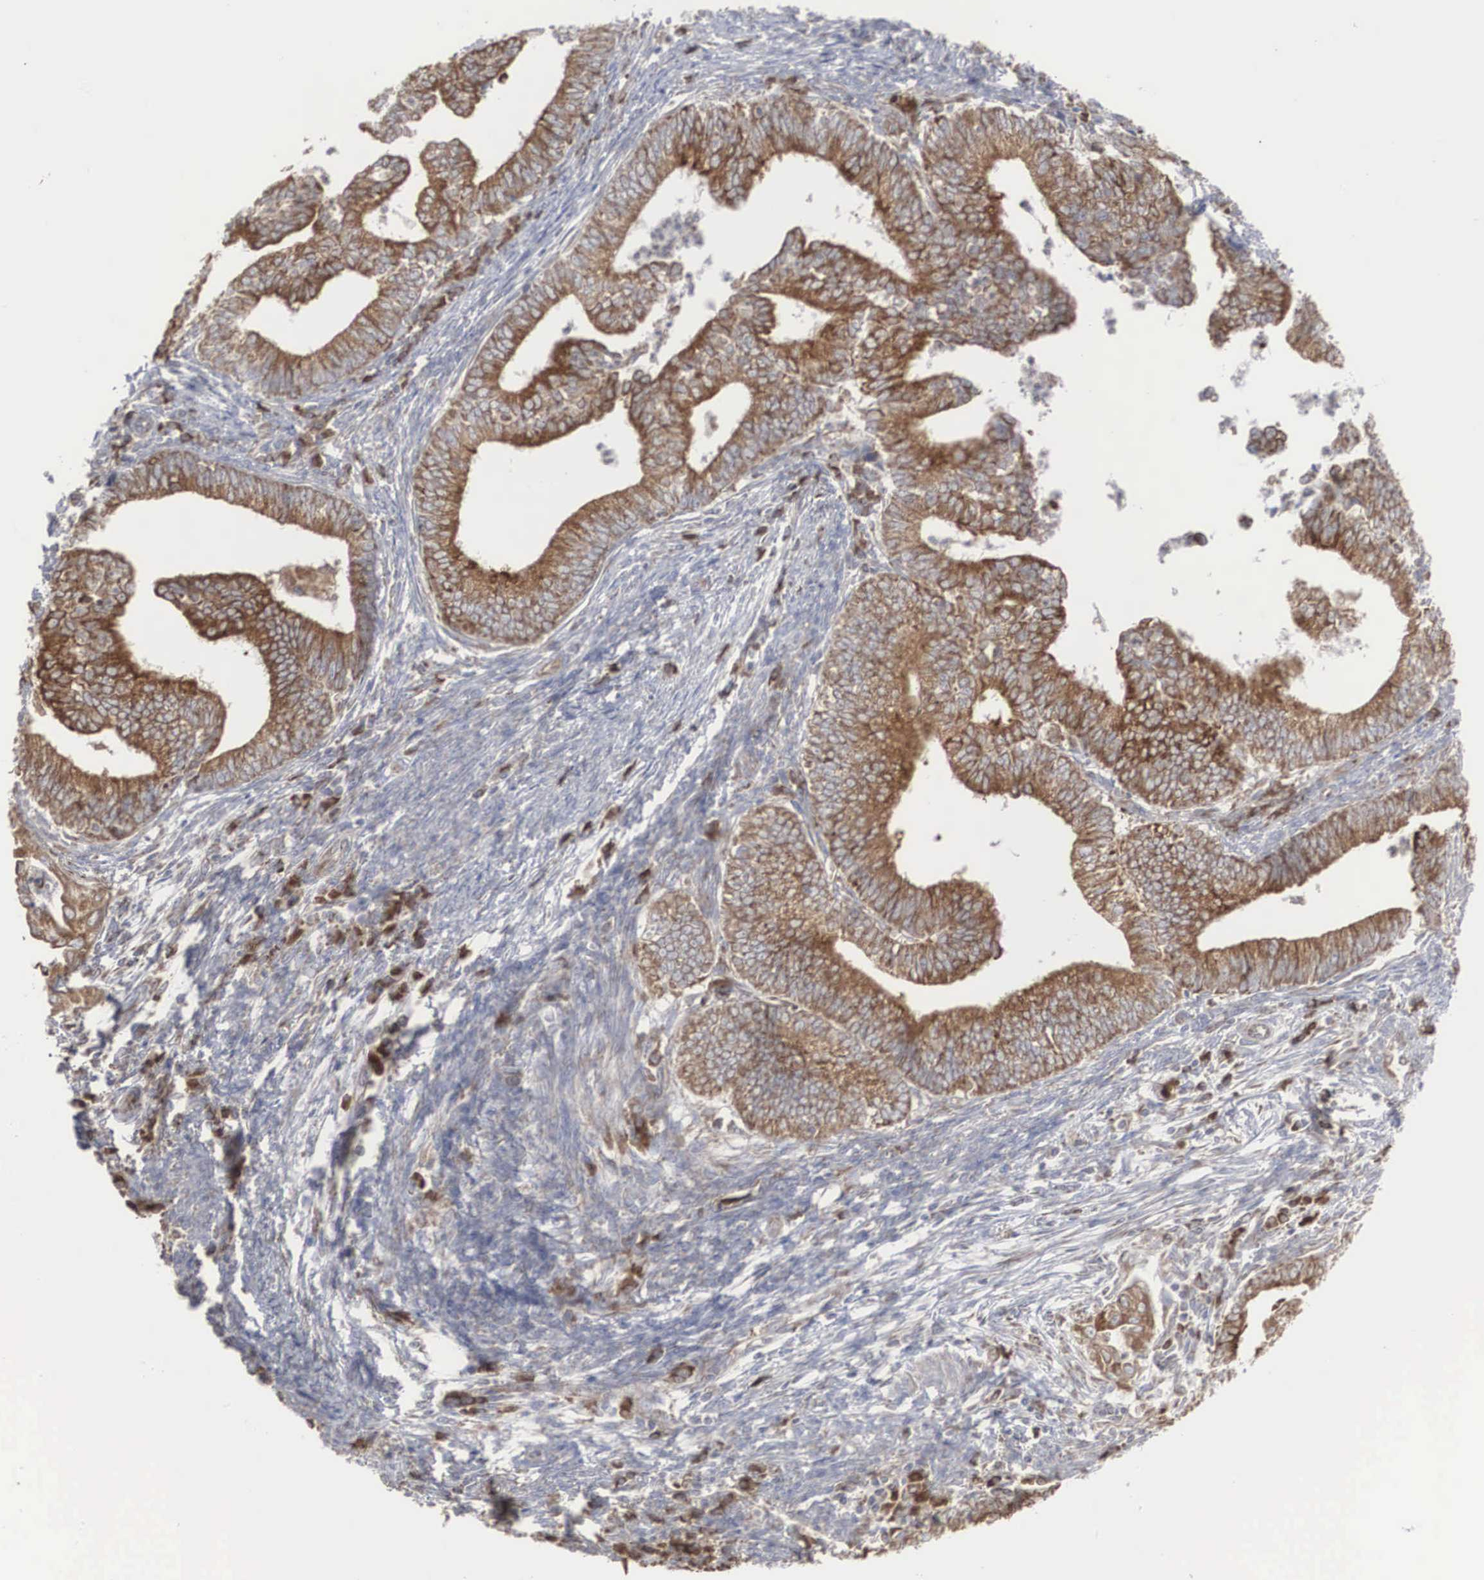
{"staining": {"intensity": "strong", "quantity": ">75%", "location": "cytoplasmic/membranous"}, "tissue": "endometrial cancer", "cell_type": "Tumor cells", "image_type": "cancer", "snomed": [{"axis": "morphology", "description": "Adenocarcinoma, NOS"}, {"axis": "topography", "description": "Endometrium"}], "caption": "Protein staining exhibits strong cytoplasmic/membranous staining in approximately >75% of tumor cells in endometrial cancer. (brown staining indicates protein expression, while blue staining denotes nuclei).", "gene": "MIA2", "patient": {"sex": "female", "age": 66}}